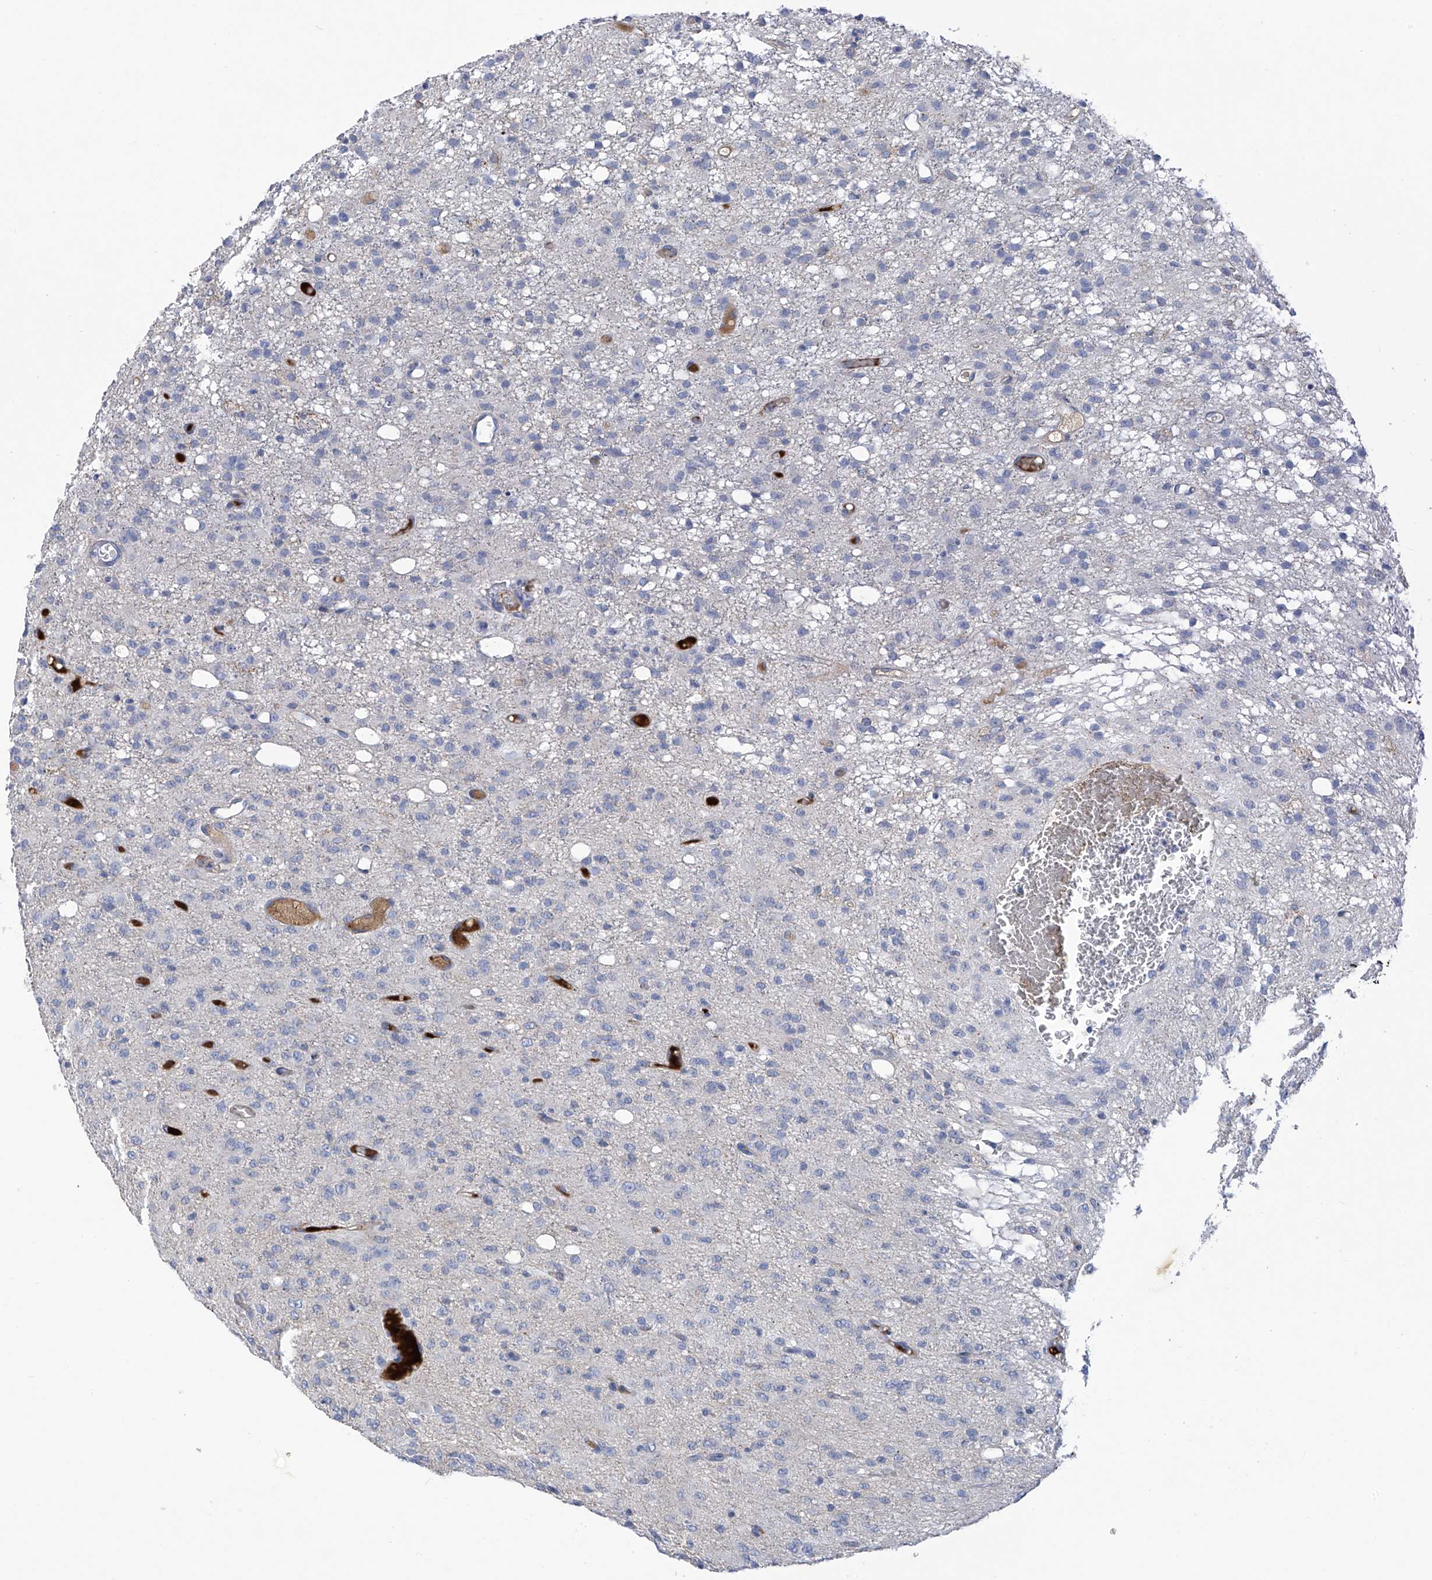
{"staining": {"intensity": "negative", "quantity": "none", "location": "none"}, "tissue": "glioma", "cell_type": "Tumor cells", "image_type": "cancer", "snomed": [{"axis": "morphology", "description": "Glioma, malignant, High grade"}, {"axis": "topography", "description": "Brain"}], "caption": "Immunohistochemistry (IHC) histopathology image of neoplastic tissue: malignant high-grade glioma stained with DAB reveals no significant protein staining in tumor cells.", "gene": "SLCO4A1", "patient": {"sex": "female", "age": 59}}